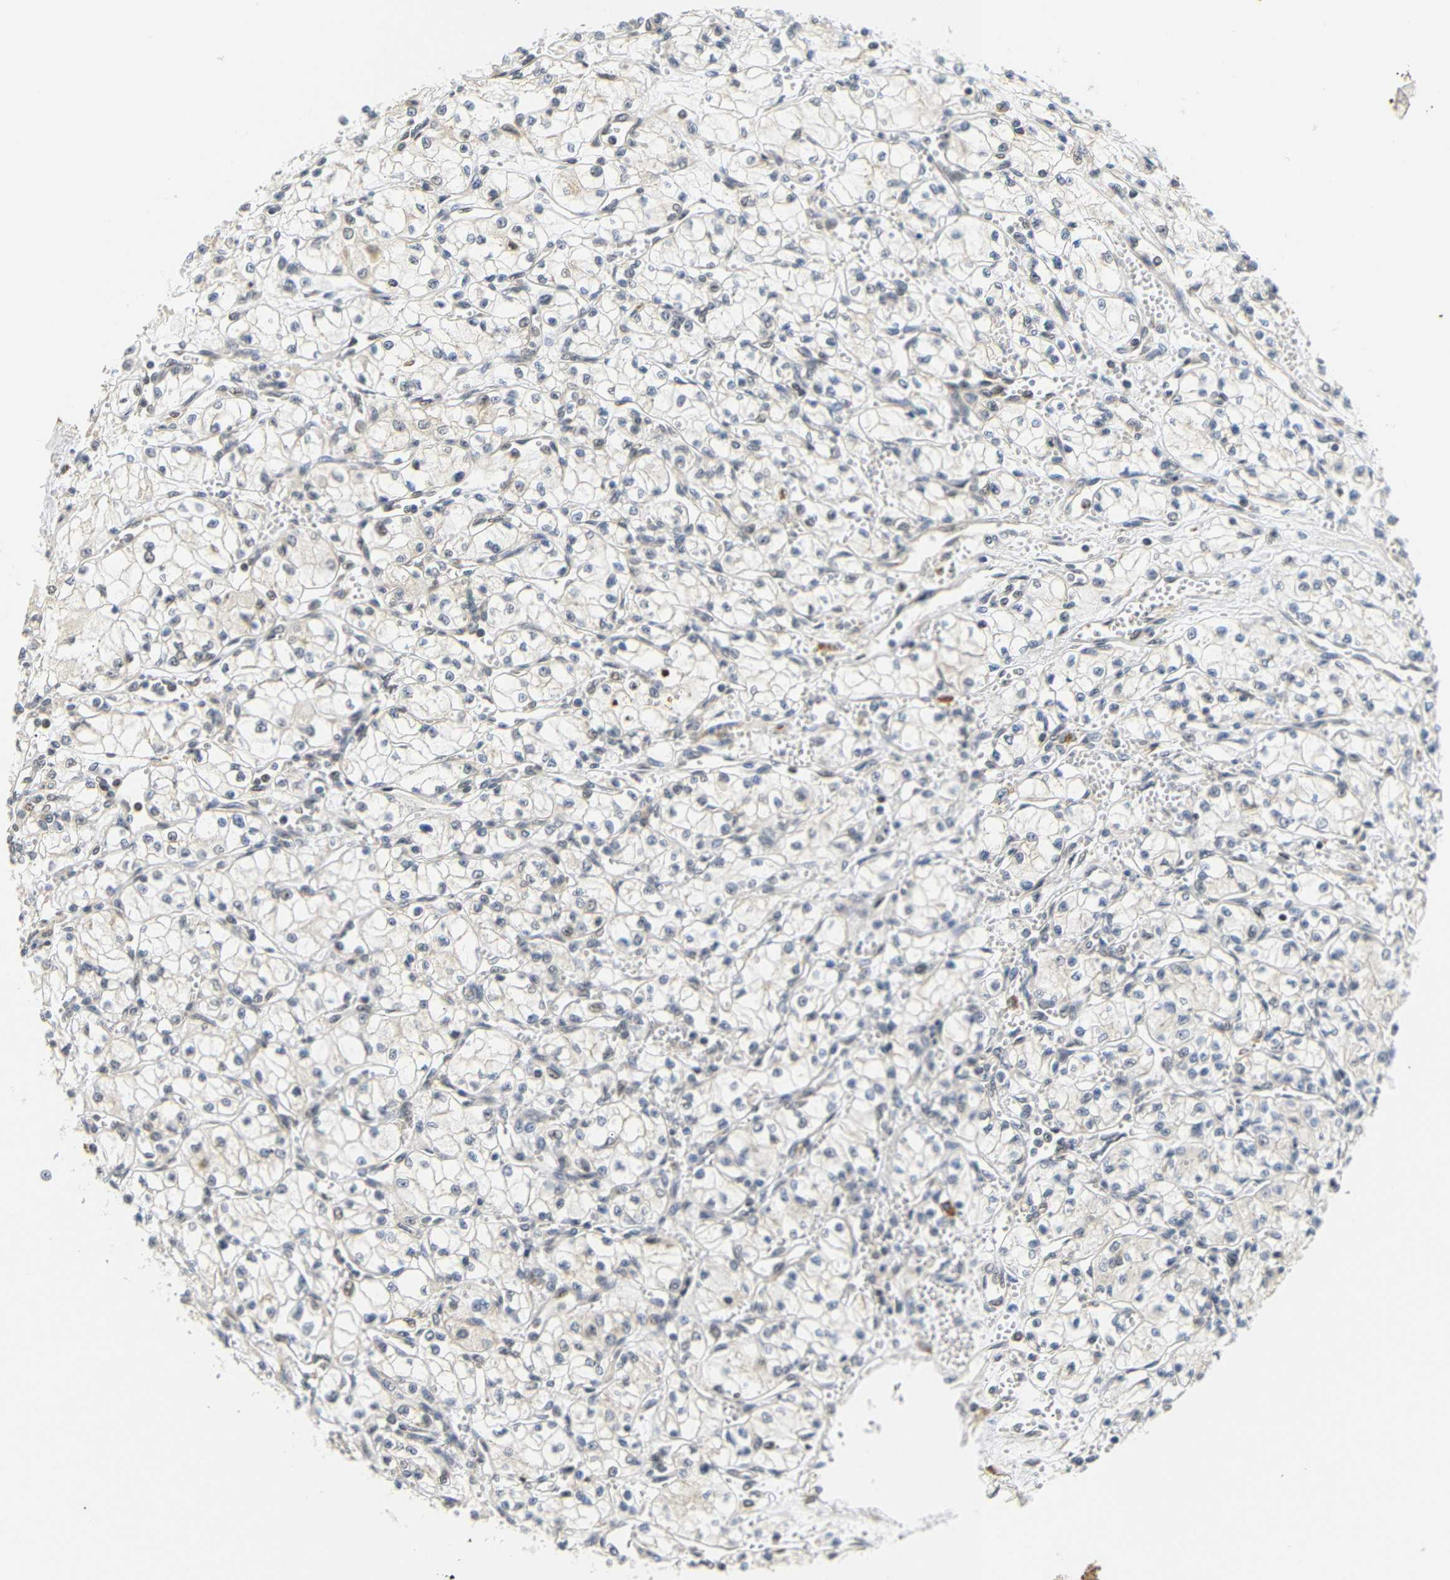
{"staining": {"intensity": "negative", "quantity": "none", "location": "none"}, "tissue": "renal cancer", "cell_type": "Tumor cells", "image_type": "cancer", "snomed": [{"axis": "morphology", "description": "Normal tissue, NOS"}, {"axis": "morphology", "description": "Adenocarcinoma, NOS"}, {"axis": "topography", "description": "Kidney"}], "caption": "This is a micrograph of IHC staining of renal cancer (adenocarcinoma), which shows no expression in tumor cells. (Brightfield microscopy of DAB immunohistochemistry (IHC) at high magnification).", "gene": "GJA5", "patient": {"sex": "male", "age": 59}}